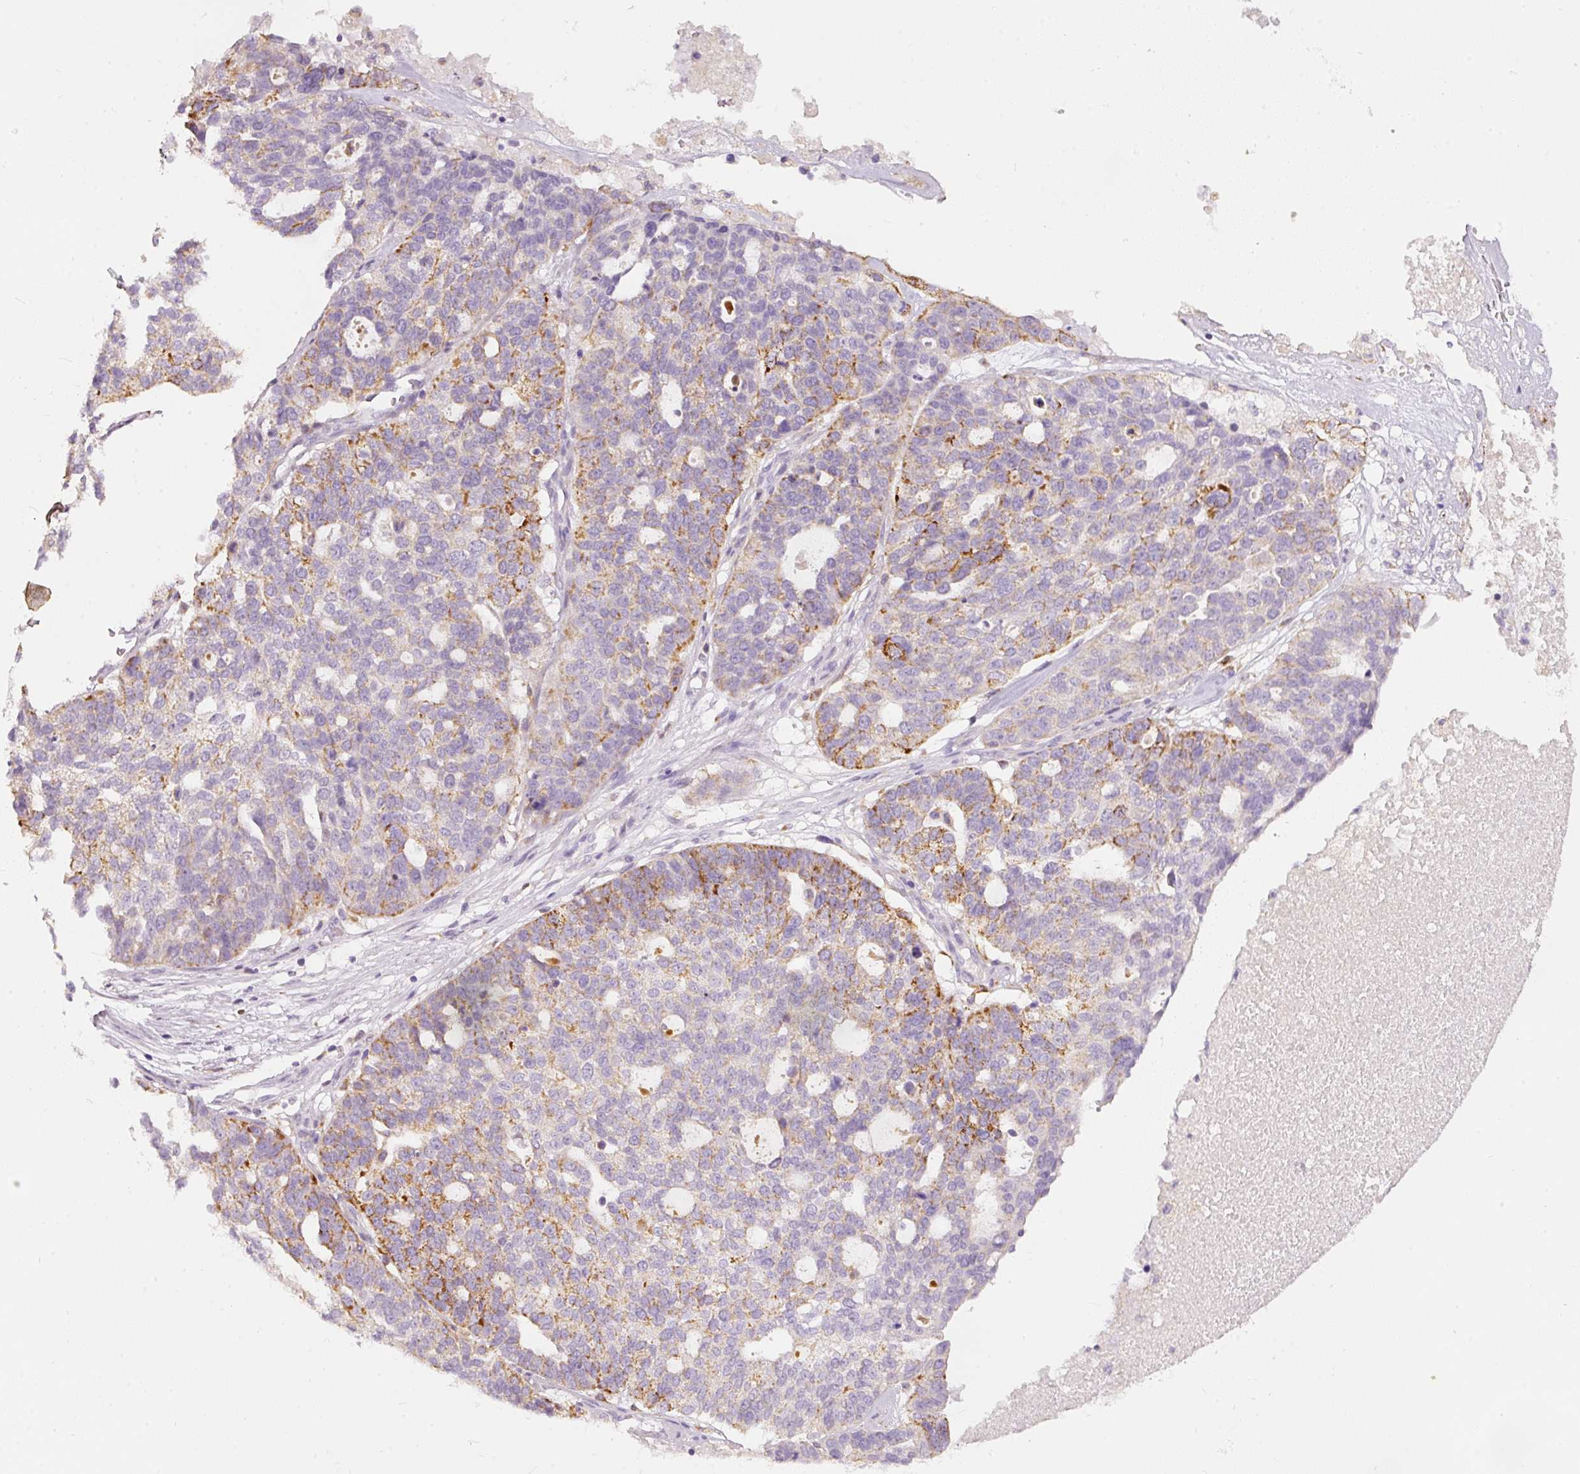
{"staining": {"intensity": "moderate", "quantity": "25%-75%", "location": "cytoplasmic/membranous"}, "tissue": "ovarian cancer", "cell_type": "Tumor cells", "image_type": "cancer", "snomed": [{"axis": "morphology", "description": "Cystadenocarcinoma, serous, NOS"}, {"axis": "topography", "description": "Ovary"}], "caption": "Ovarian serous cystadenocarcinoma was stained to show a protein in brown. There is medium levels of moderate cytoplasmic/membranous expression in approximately 25%-75% of tumor cells. Nuclei are stained in blue.", "gene": "MTHFD2", "patient": {"sex": "female", "age": 59}}